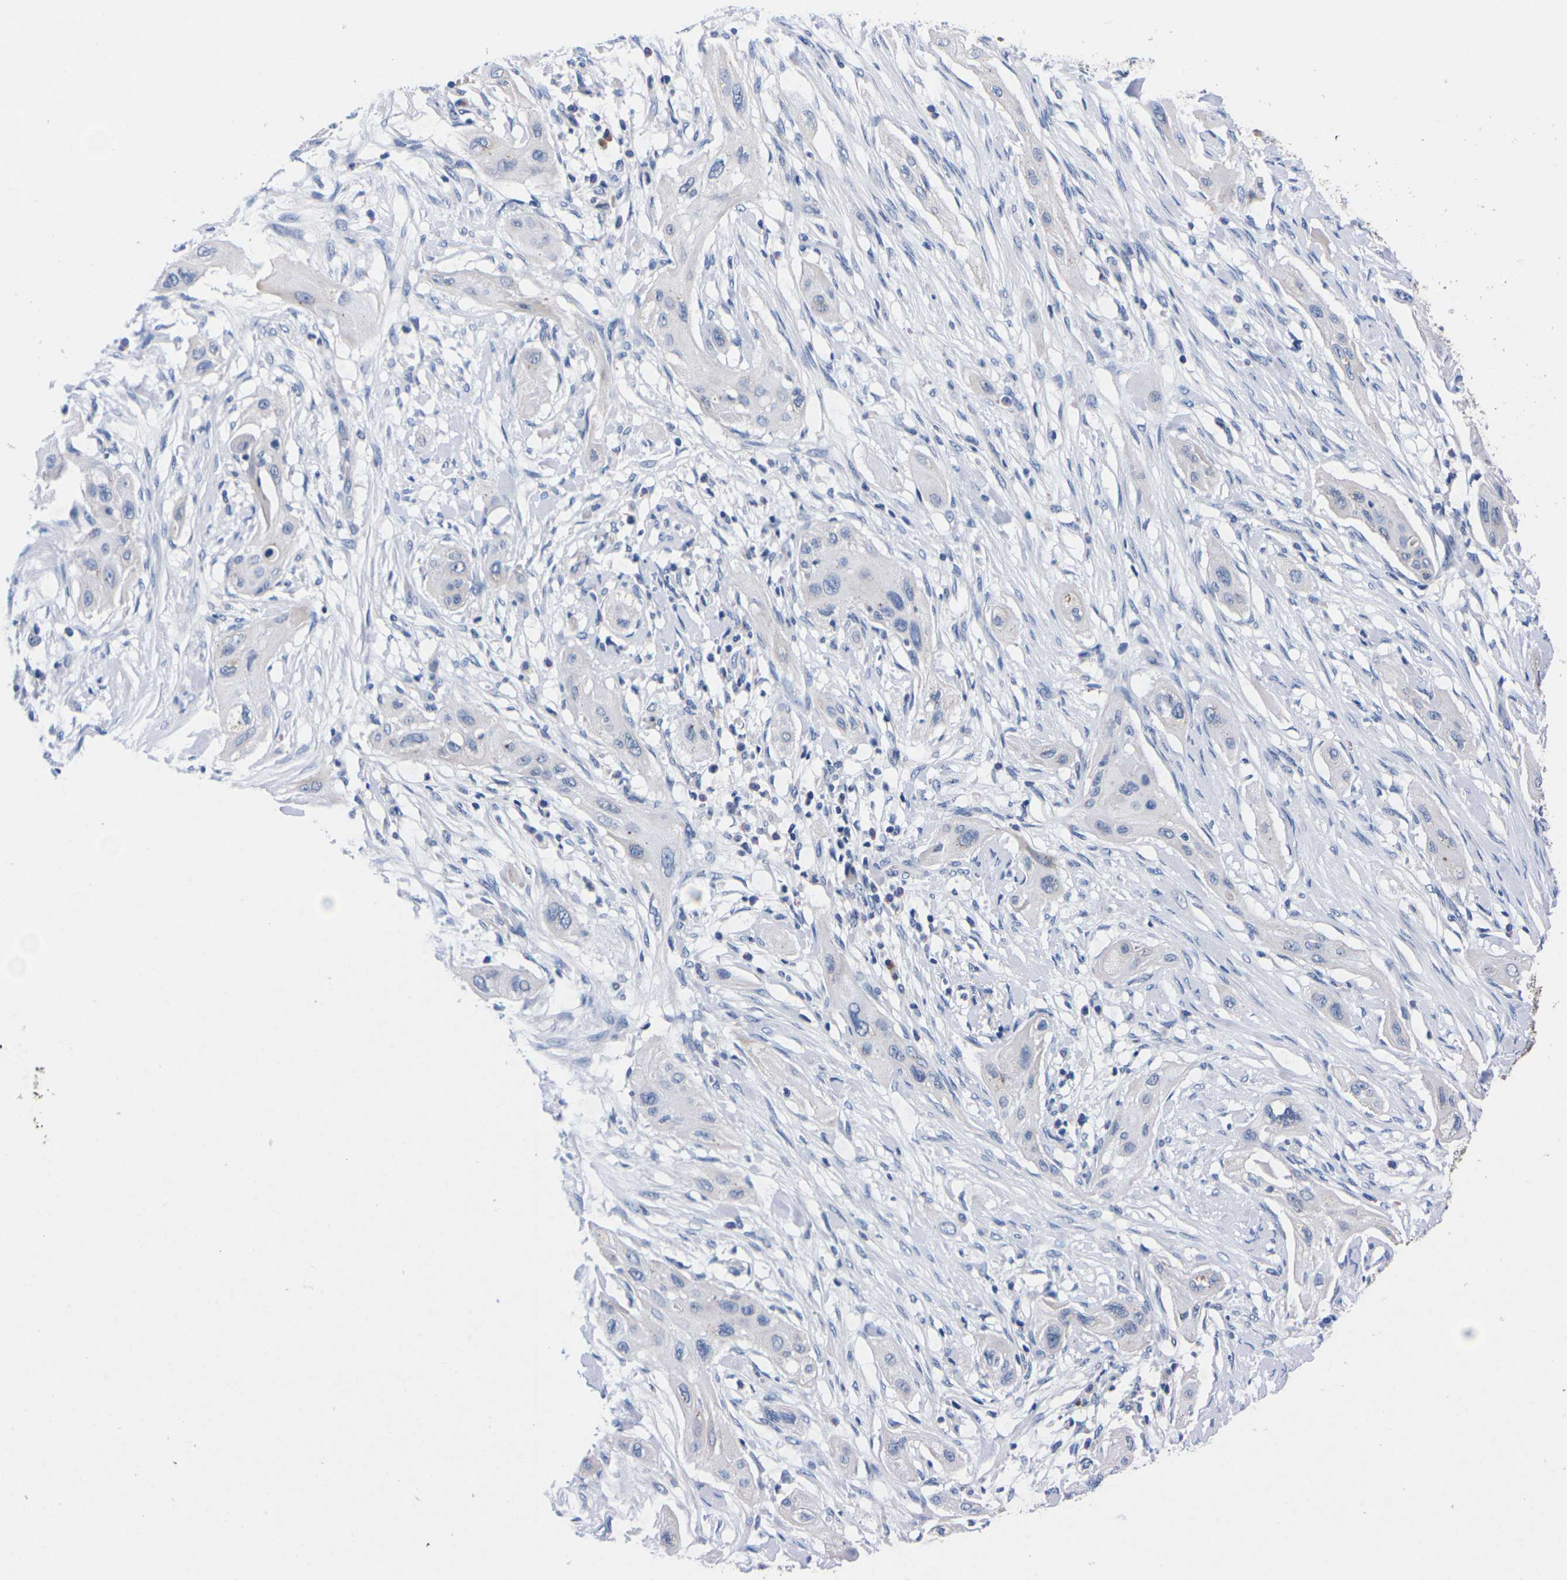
{"staining": {"intensity": "negative", "quantity": "none", "location": "none"}, "tissue": "lung cancer", "cell_type": "Tumor cells", "image_type": "cancer", "snomed": [{"axis": "morphology", "description": "Squamous cell carcinoma, NOS"}, {"axis": "topography", "description": "Lung"}], "caption": "Lung squamous cell carcinoma was stained to show a protein in brown. There is no significant staining in tumor cells. (DAB immunohistochemistry, high magnification).", "gene": "FAM210A", "patient": {"sex": "female", "age": 47}}